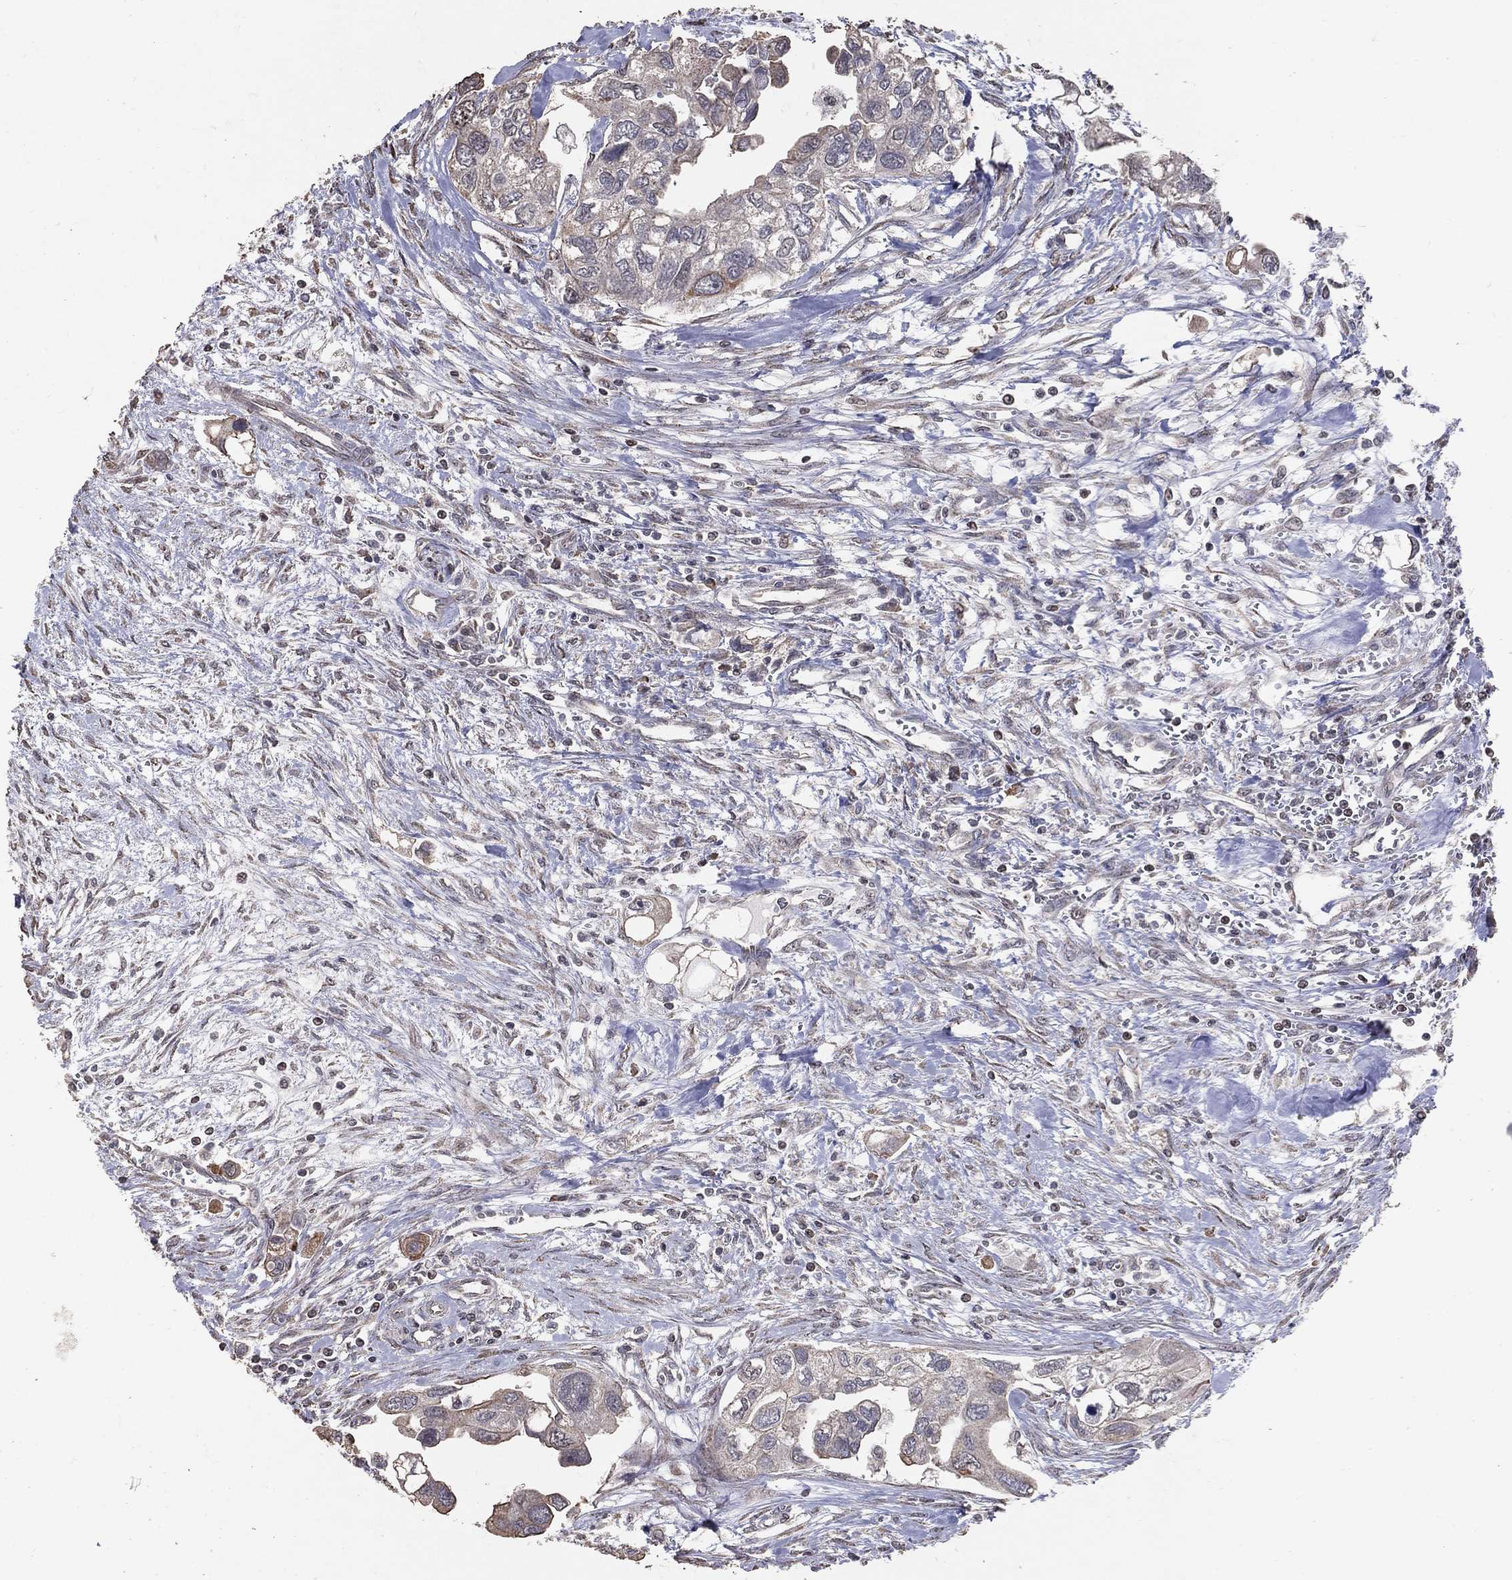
{"staining": {"intensity": "negative", "quantity": "none", "location": "none"}, "tissue": "urothelial cancer", "cell_type": "Tumor cells", "image_type": "cancer", "snomed": [{"axis": "morphology", "description": "Urothelial carcinoma, High grade"}, {"axis": "topography", "description": "Urinary bladder"}], "caption": "Tumor cells are negative for brown protein staining in urothelial carcinoma (high-grade).", "gene": "LY6K", "patient": {"sex": "male", "age": 59}}